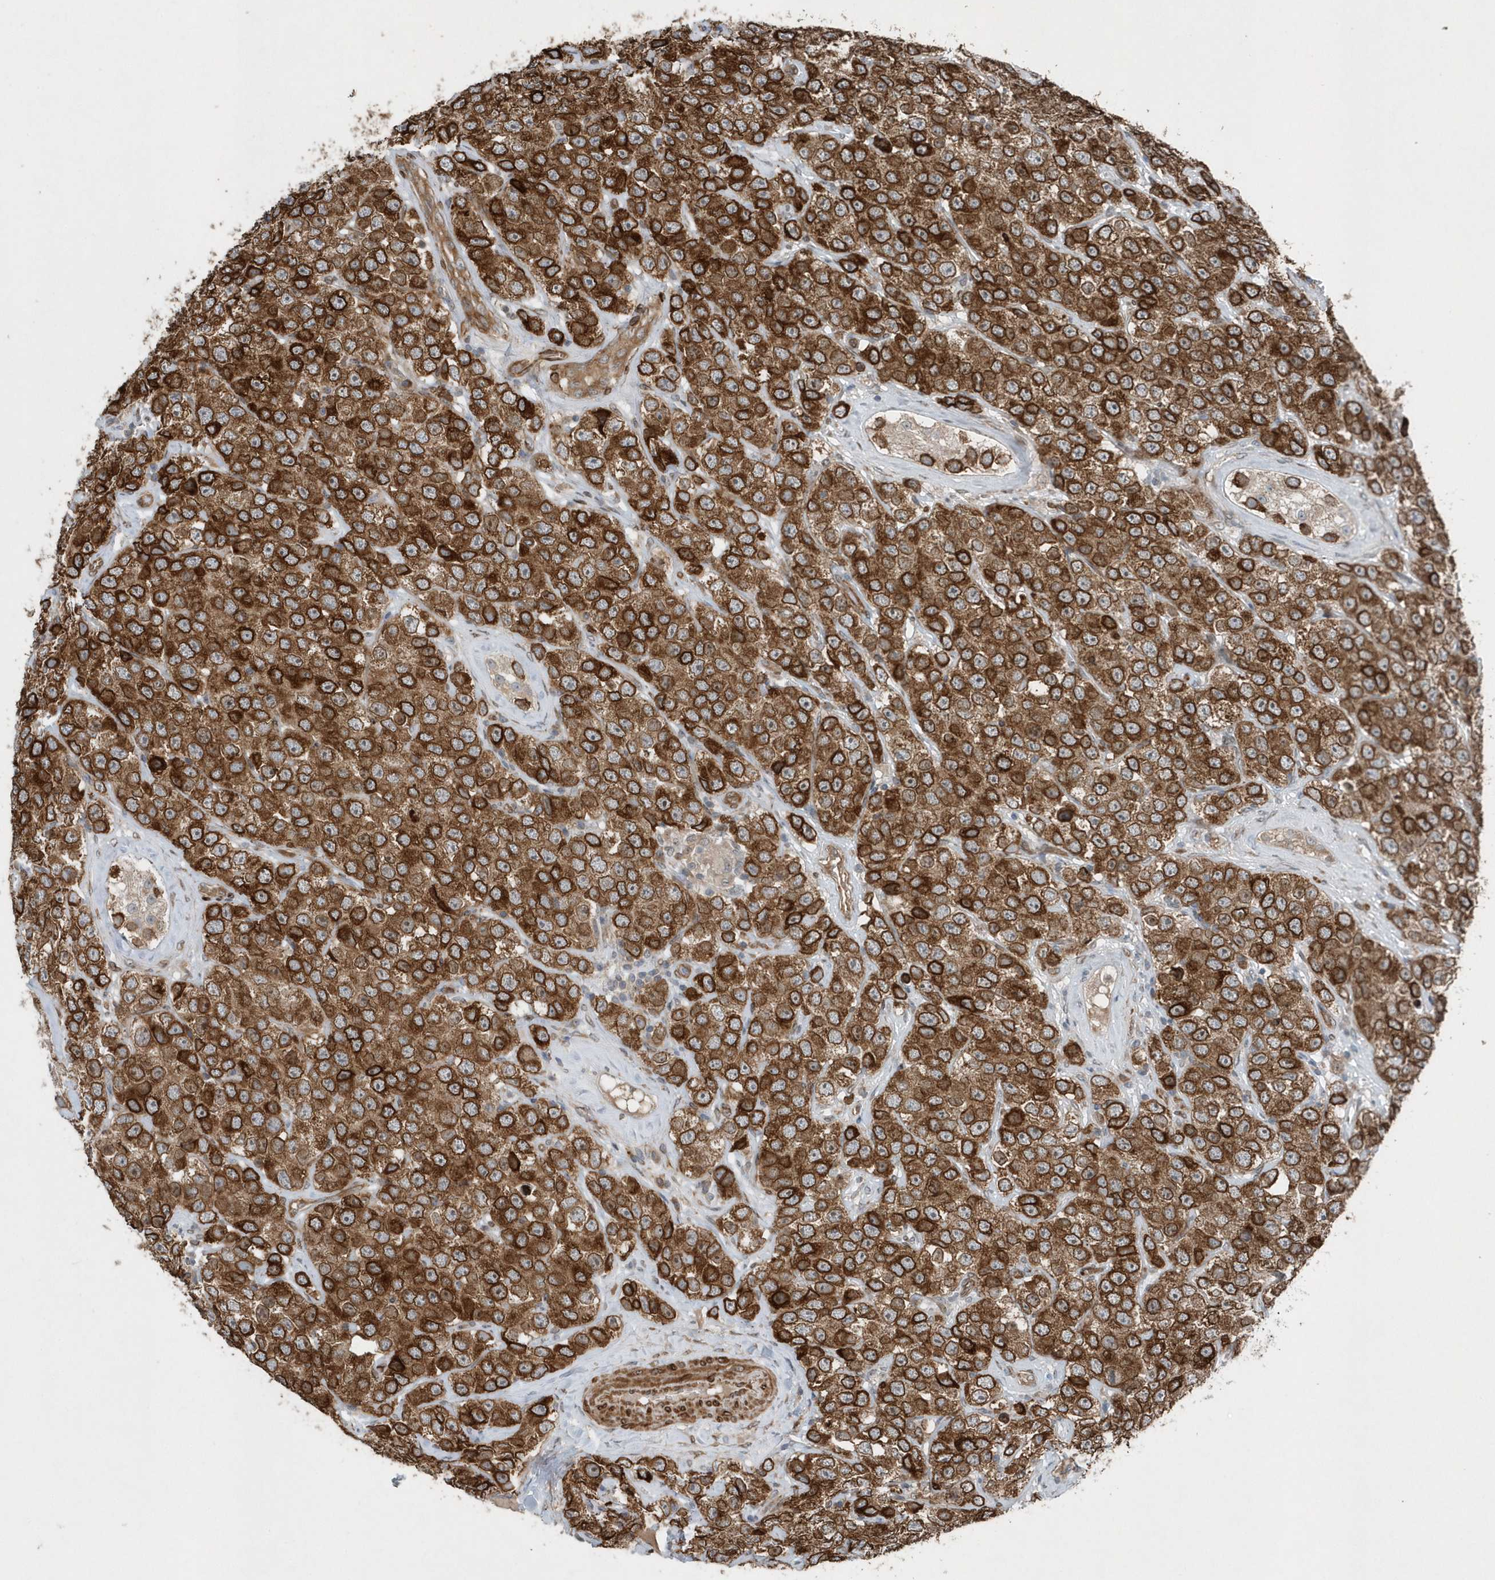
{"staining": {"intensity": "strong", "quantity": ">75%", "location": "cytoplasmic/membranous"}, "tissue": "testis cancer", "cell_type": "Tumor cells", "image_type": "cancer", "snomed": [{"axis": "morphology", "description": "Seminoma, NOS"}, {"axis": "topography", "description": "Testis"}], "caption": "Immunohistochemical staining of testis cancer (seminoma) demonstrates high levels of strong cytoplasmic/membranous positivity in about >75% of tumor cells.", "gene": "MCC", "patient": {"sex": "male", "age": 28}}